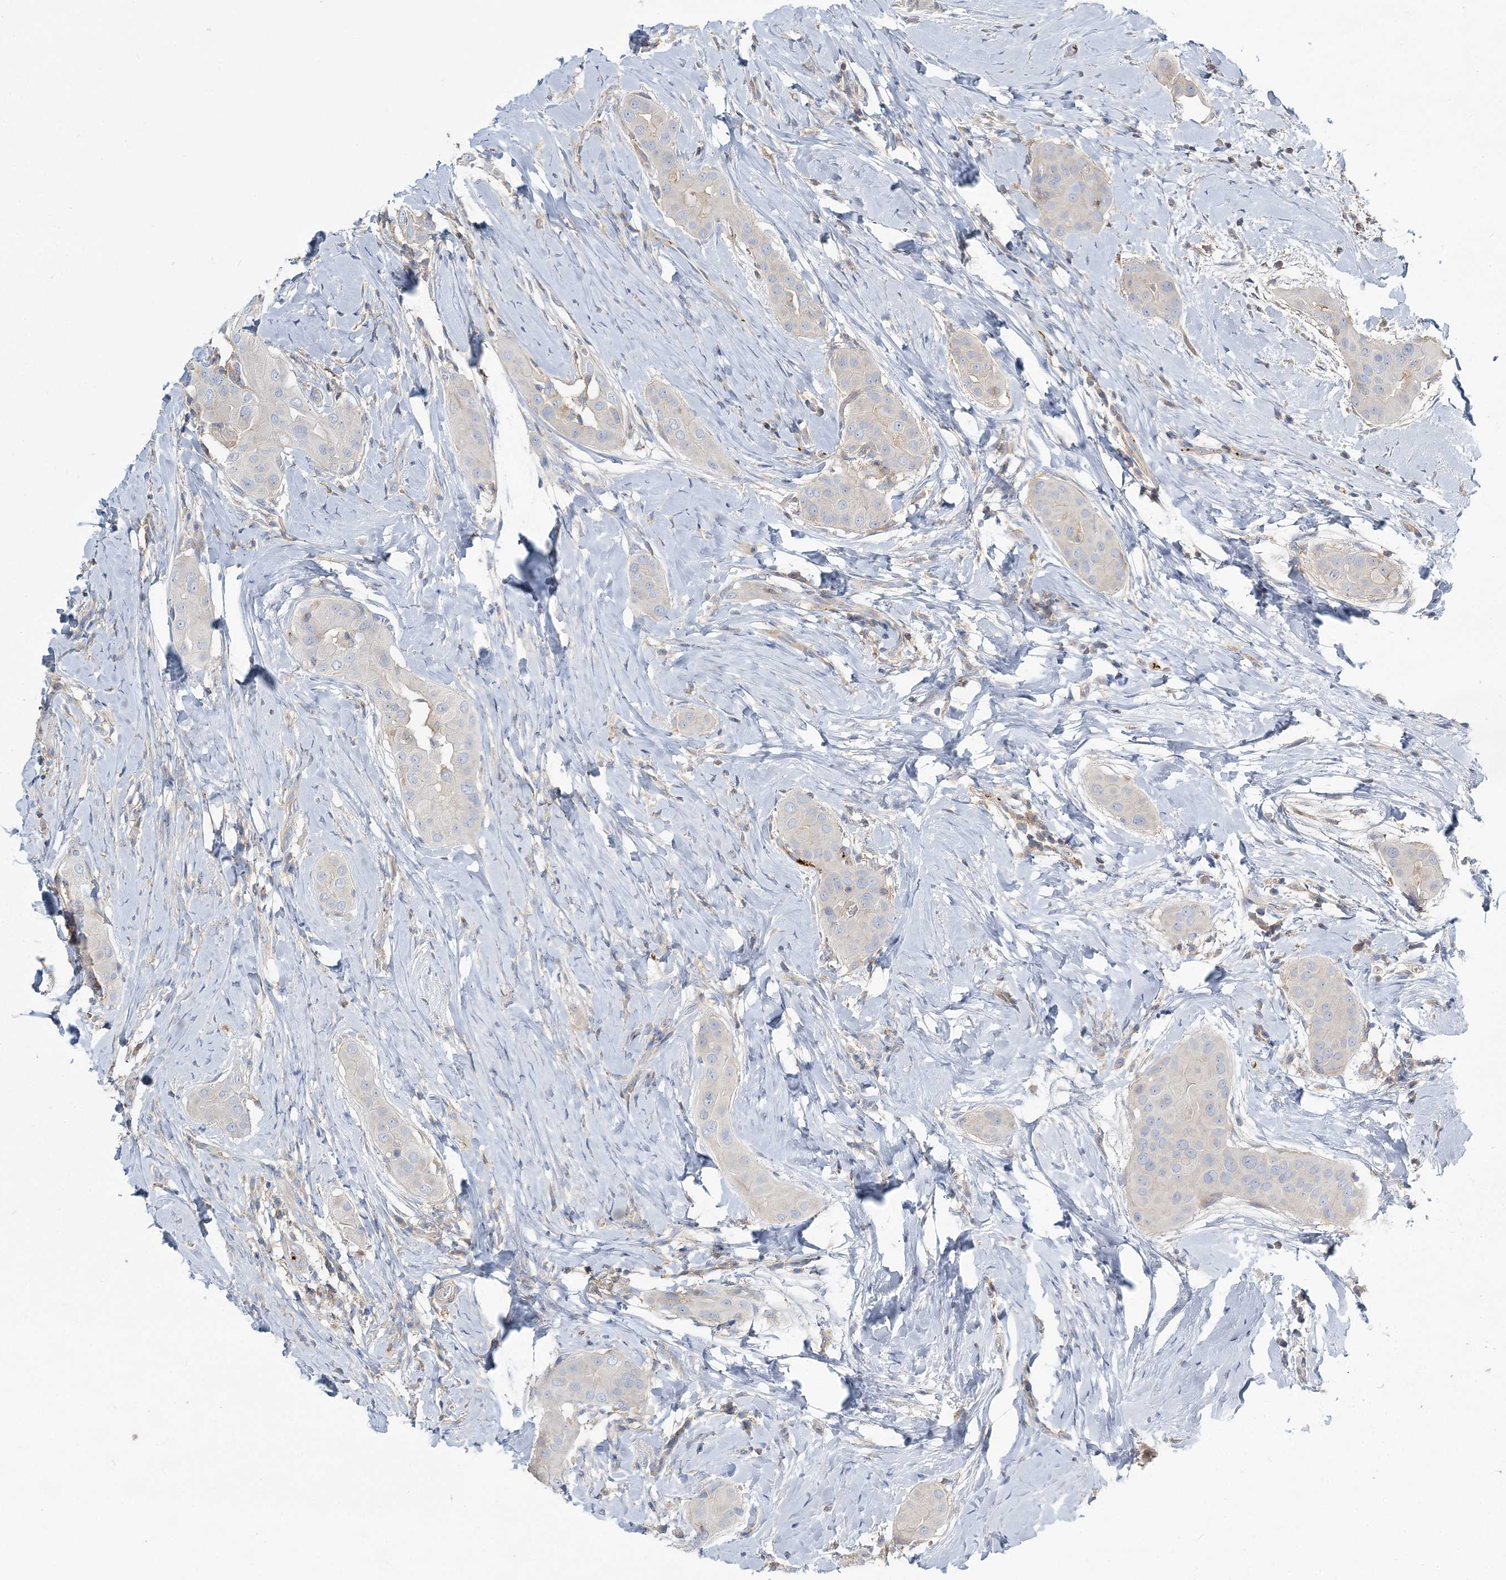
{"staining": {"intensity": "negative", "quantity": "none", "location": "none"}, "tissue": "thyroid cancer", "cell_type": "Tumor cells", "image_type": "cancer", "snomed": [{"axis": "morphology", "description": "Papillary adenocarcinoma, NOS"}, {"axis": "topography", "description": "Thyroid gland"}], "caption": "This is an IHC image of thyroid cancer. There is no staining in tumor cells.", "gene": "CUEDC2", "patient": {"sex": "male", "age": 33}}